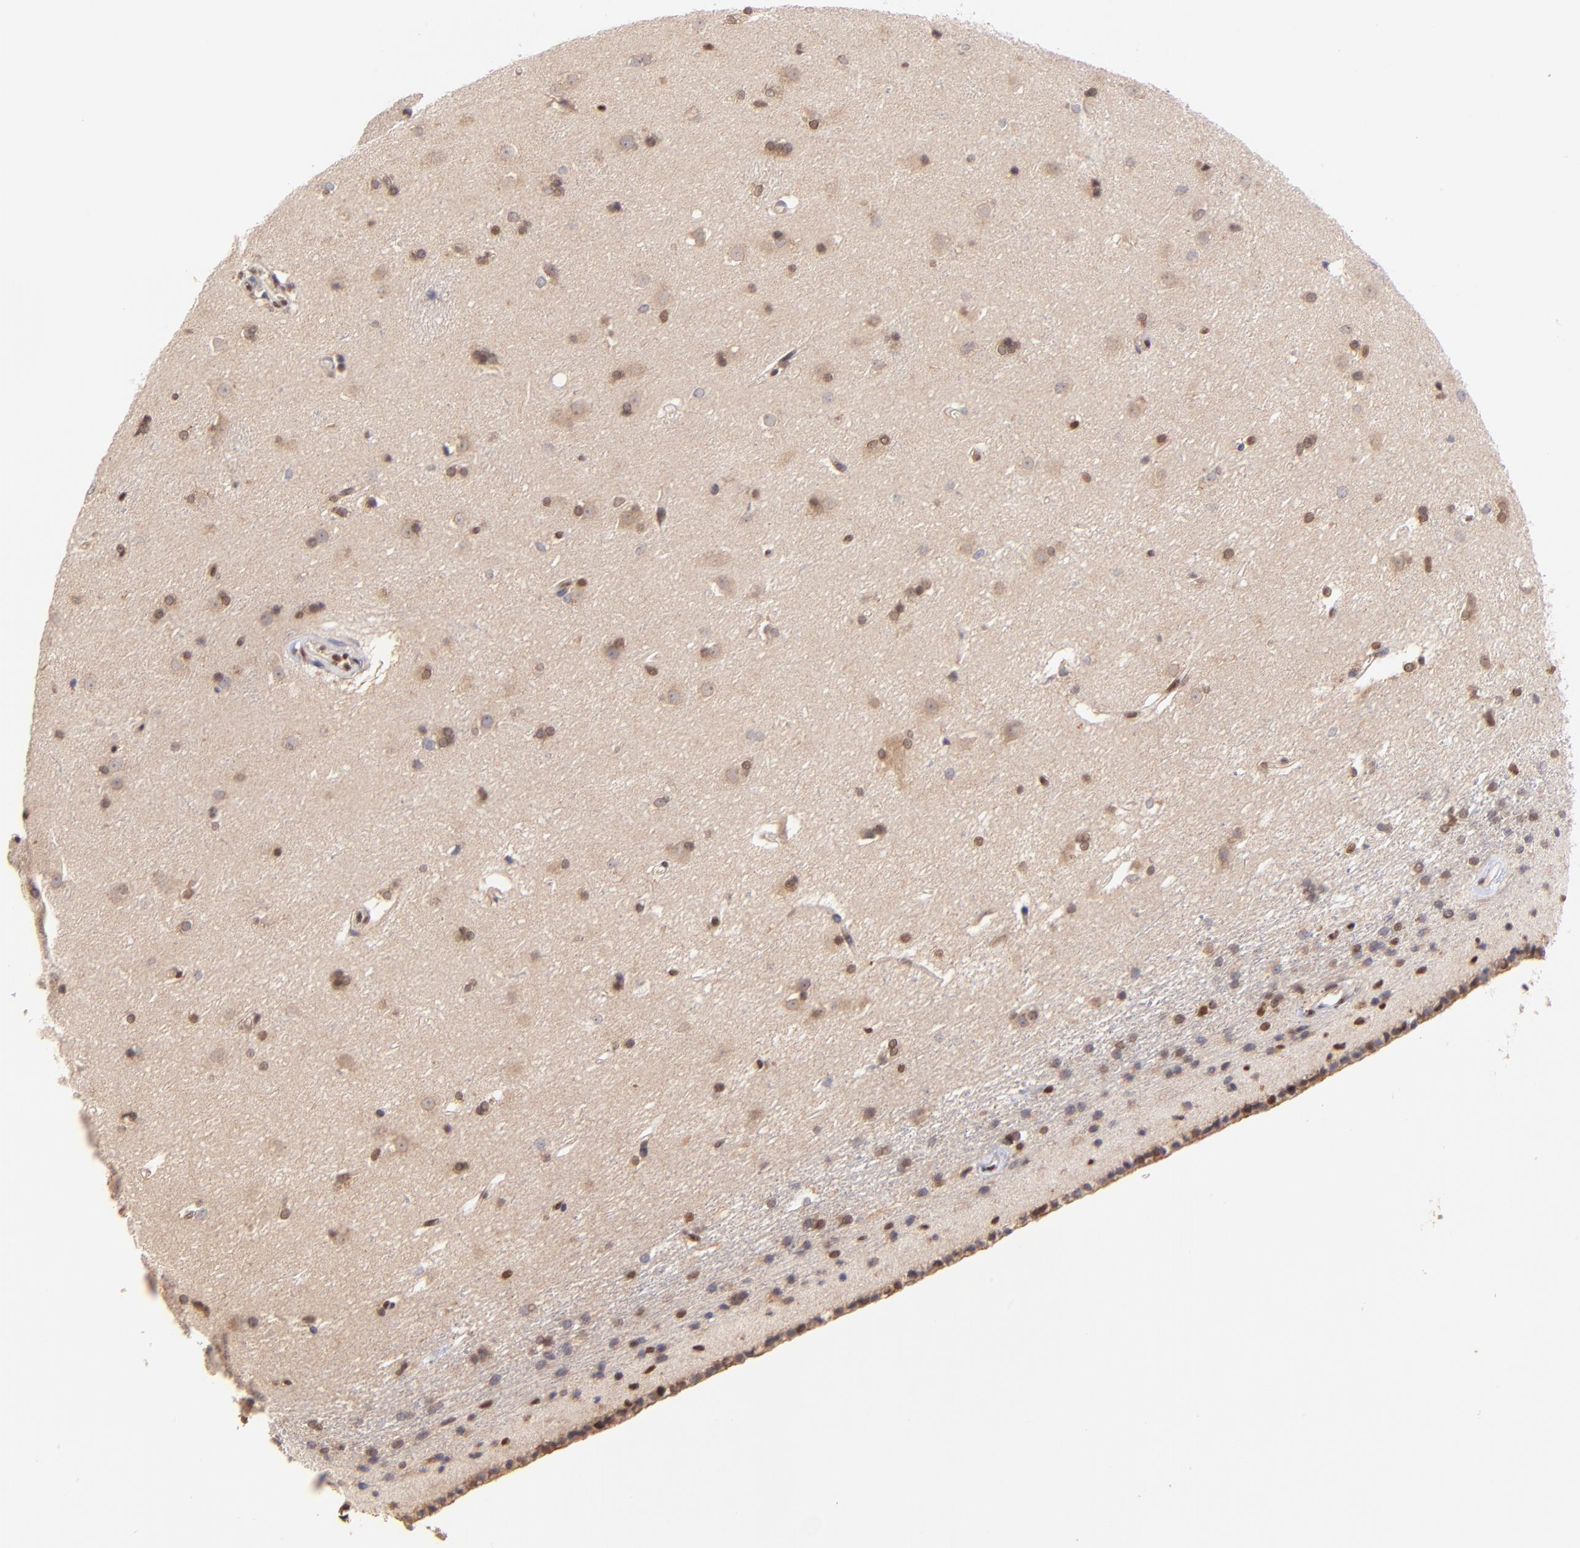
{"staining": {"intensity": "moderate", "quantity": "25%-75%", "location": "nuclear"}, "tissue": "caudate", "cell_type": "Glial cells", "image_type": "normal", "snomed": [{"axis": "morphology", "description": "Normal tissue, NOS"}, {"axis": "topography", "description": "Lateral ventricle wall"}], "caption": "Brown immunohistochemical staining in benign human caudate exhibits moderate nuclear expression in approximately 25%-75% of glial cells. (Brightfield microscopy of DAB IHC at high magnification).", "gene": "WDR25", "patient": {"sex": "female", "age": 19}}